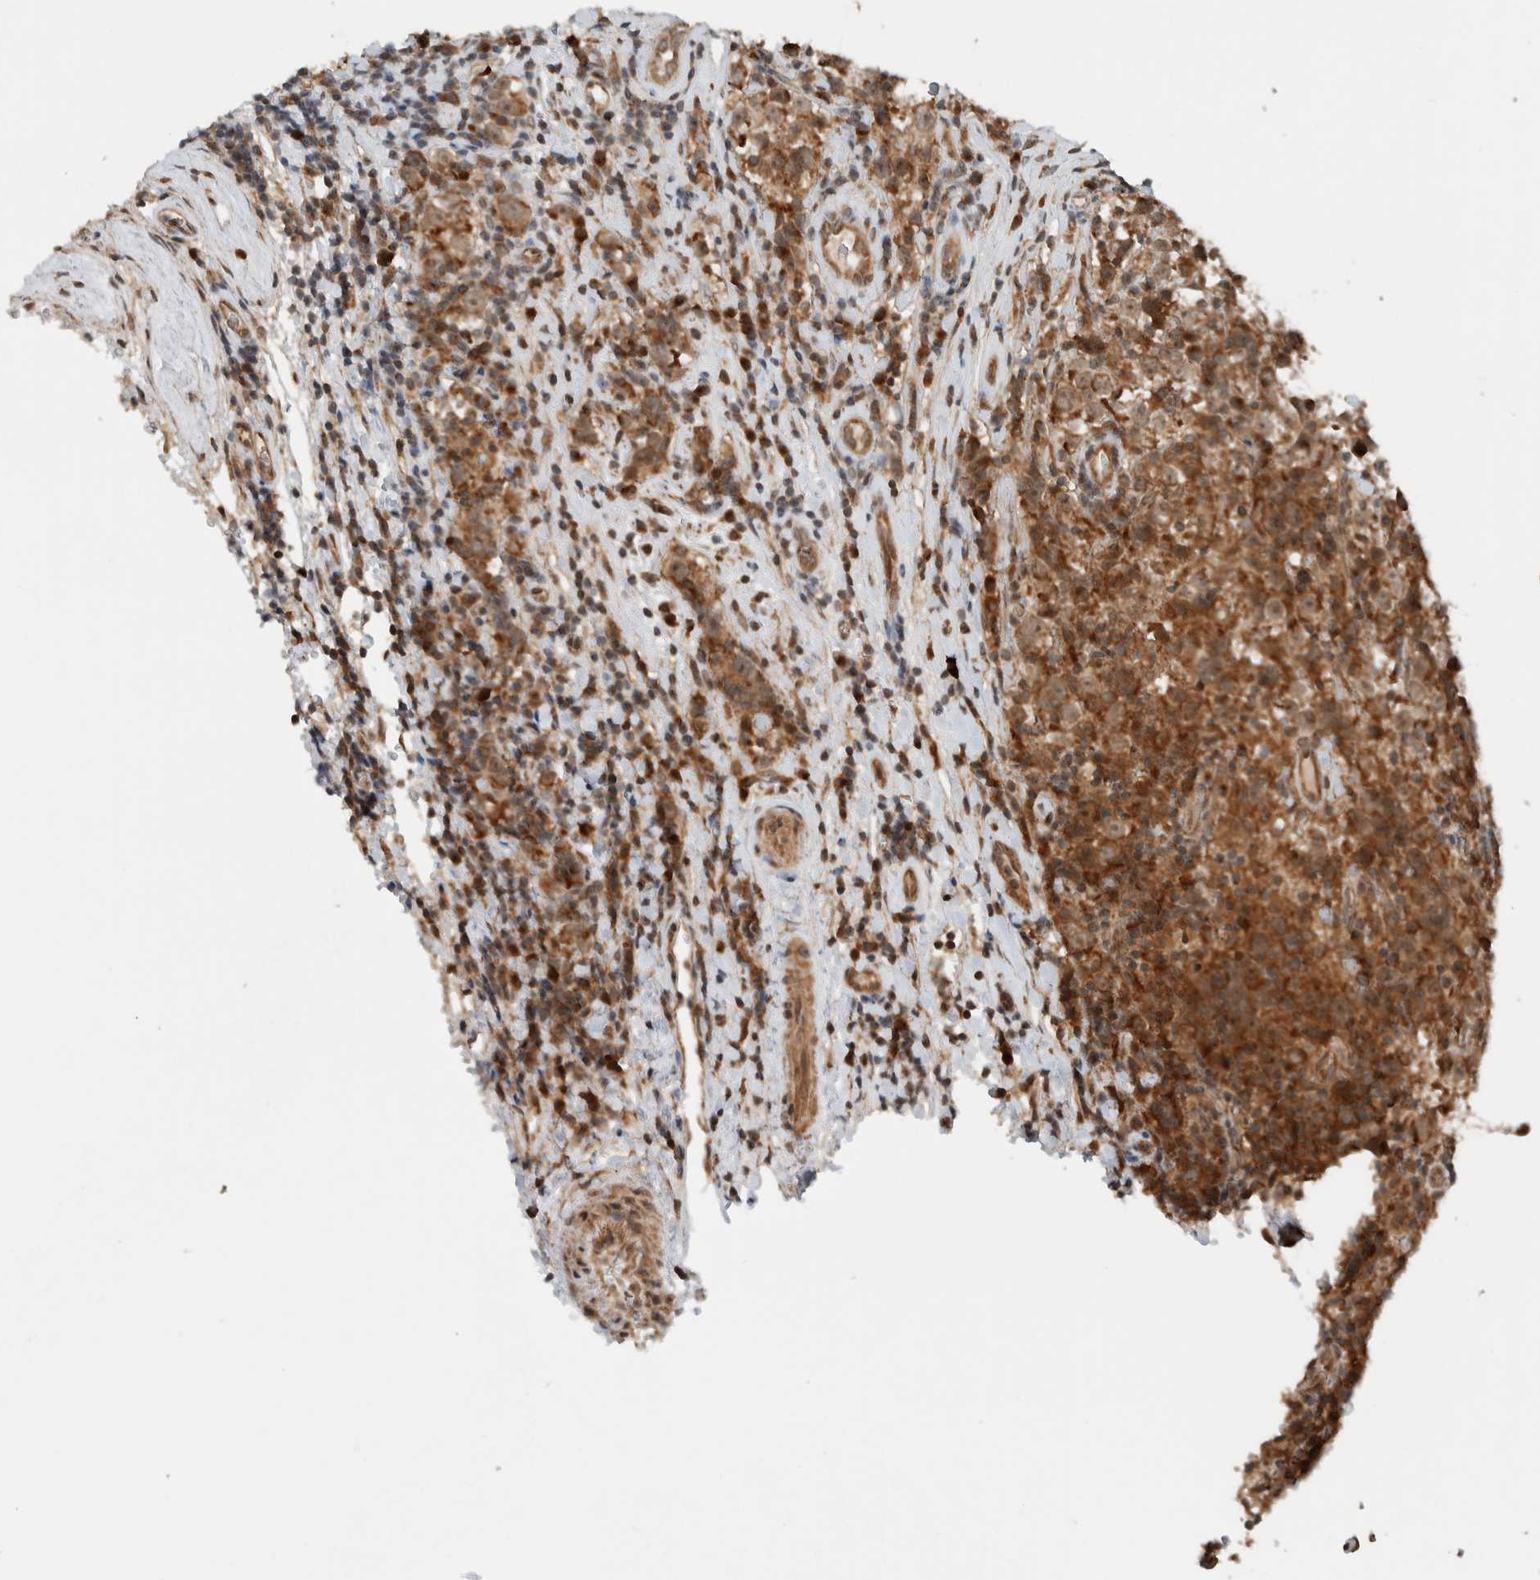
{"staining": {"intensity": "moderate", "quantity": ">75%", "location": "cytoplasmic/membranous"}, "tissue": "testis cancer", "cell_type": "Tumor cells", "image_type": "cancer", "snomed": [{"axis": "morphology", "description": "Normal tissue, NOS"}, {"axis": "morphology", "description": "Seminoma, NOS"}, {"axis": "topography", "description": "Testis"}], "caption": "DAB immunohistochemical staining of human seminoma (testis) reveals moderate cytoplasmic/membranous protein expression in approximately >75% of tumor cells.", "gene": "KLHL6", "patient": {"sex": "male", "age": 43}}